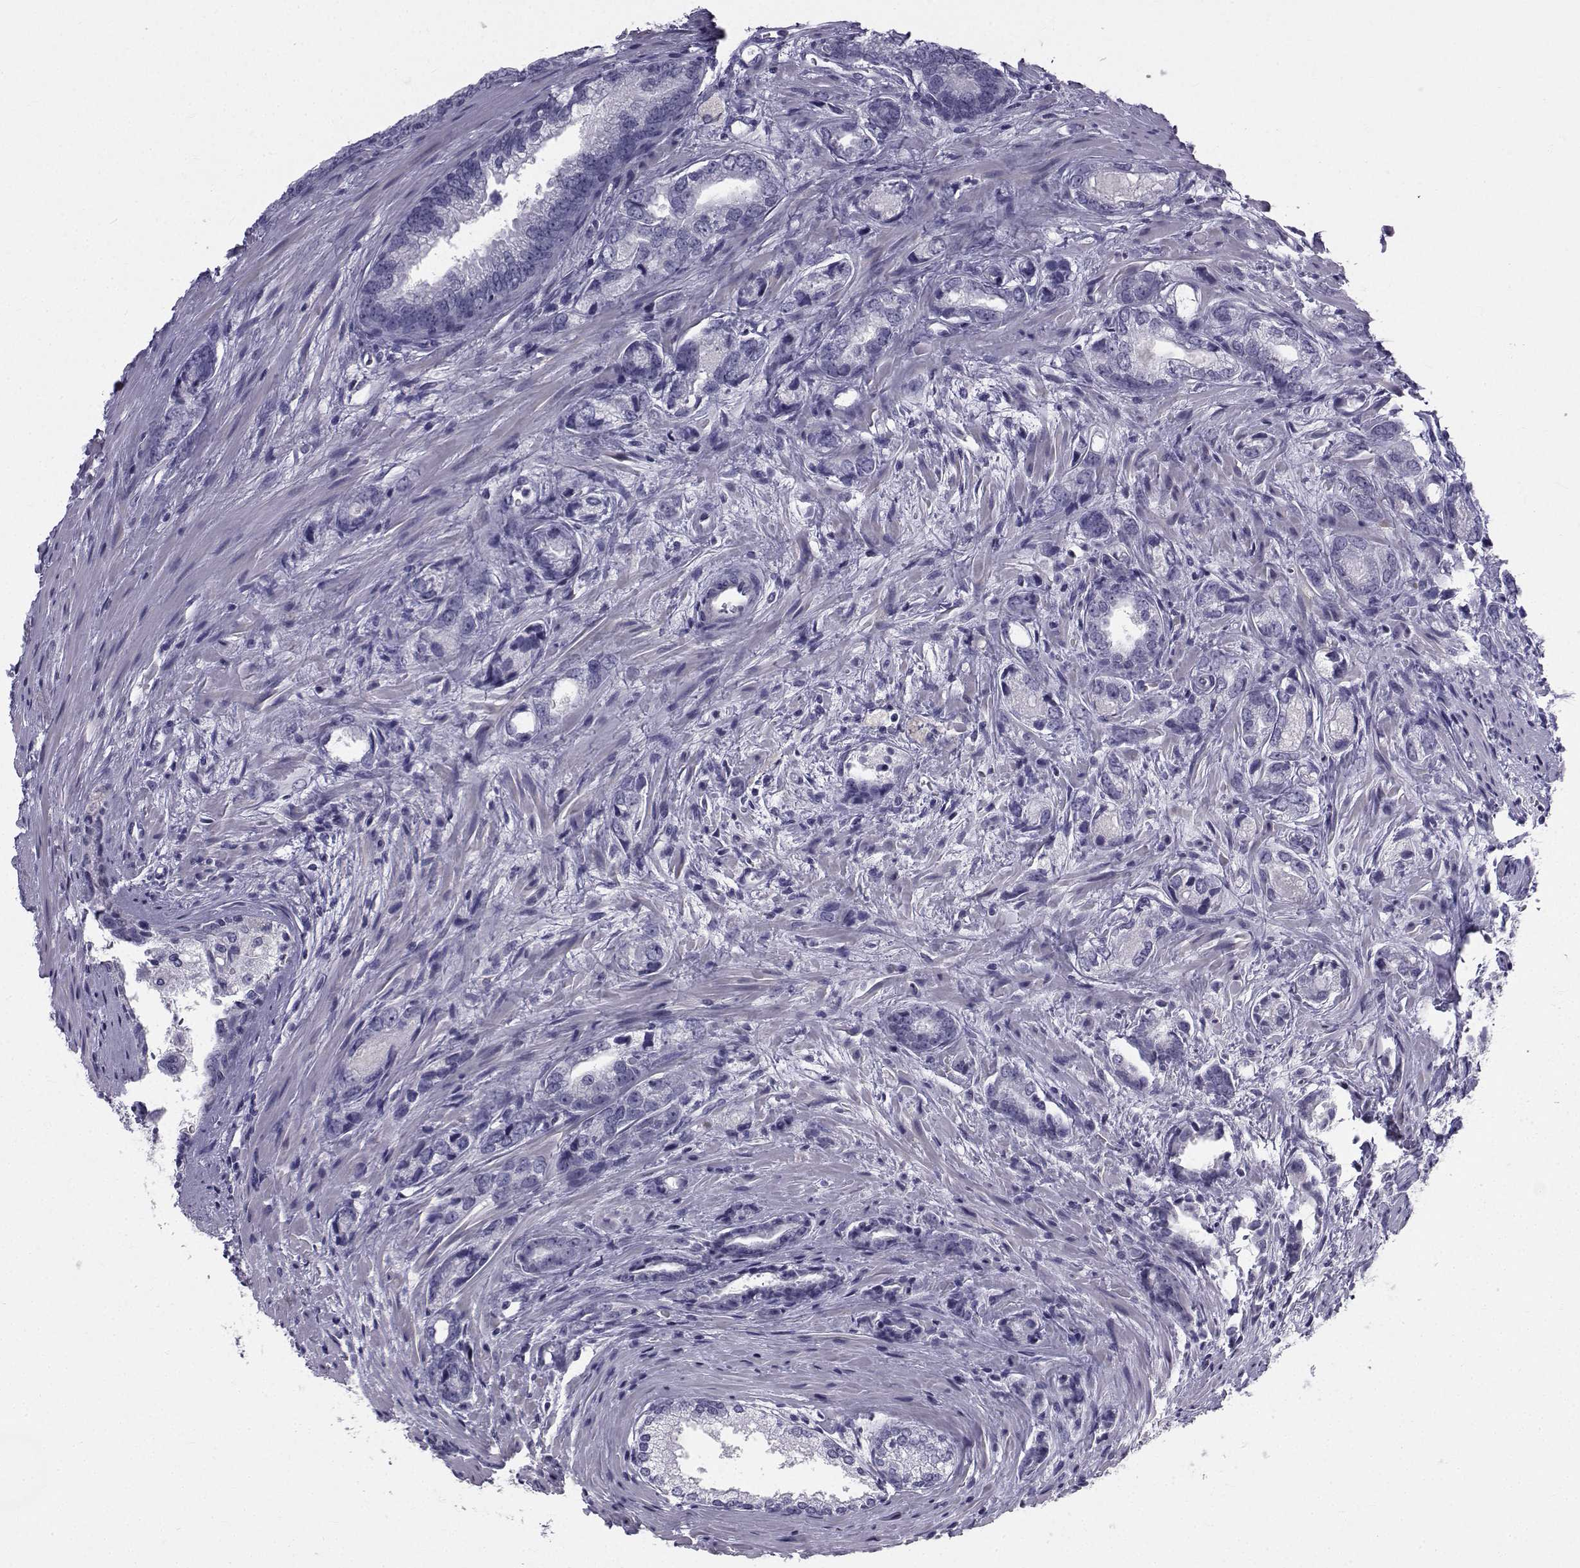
{"staining": {"intensity": "negative", "quantity": "none", "location": "none"}, "tissue": "prostate cancer", "cell_type": "Tumor cells", "image_type": "cancer", "snomed": [{"axis": "morphology", "description": "Adenocarcinoma, NOS"}, {"axis": "morphology", "description": "Adenocarcinoma, High grade"}, {"axis": "topography", "description": "Prostate"}], "caption": "This is an immunohistochemistry (IHC) micrograph of prostate cancer. There is no expression in tumor cells.", "gene": "SPANXD", "patient": {"sex": "male", "age": 70}}